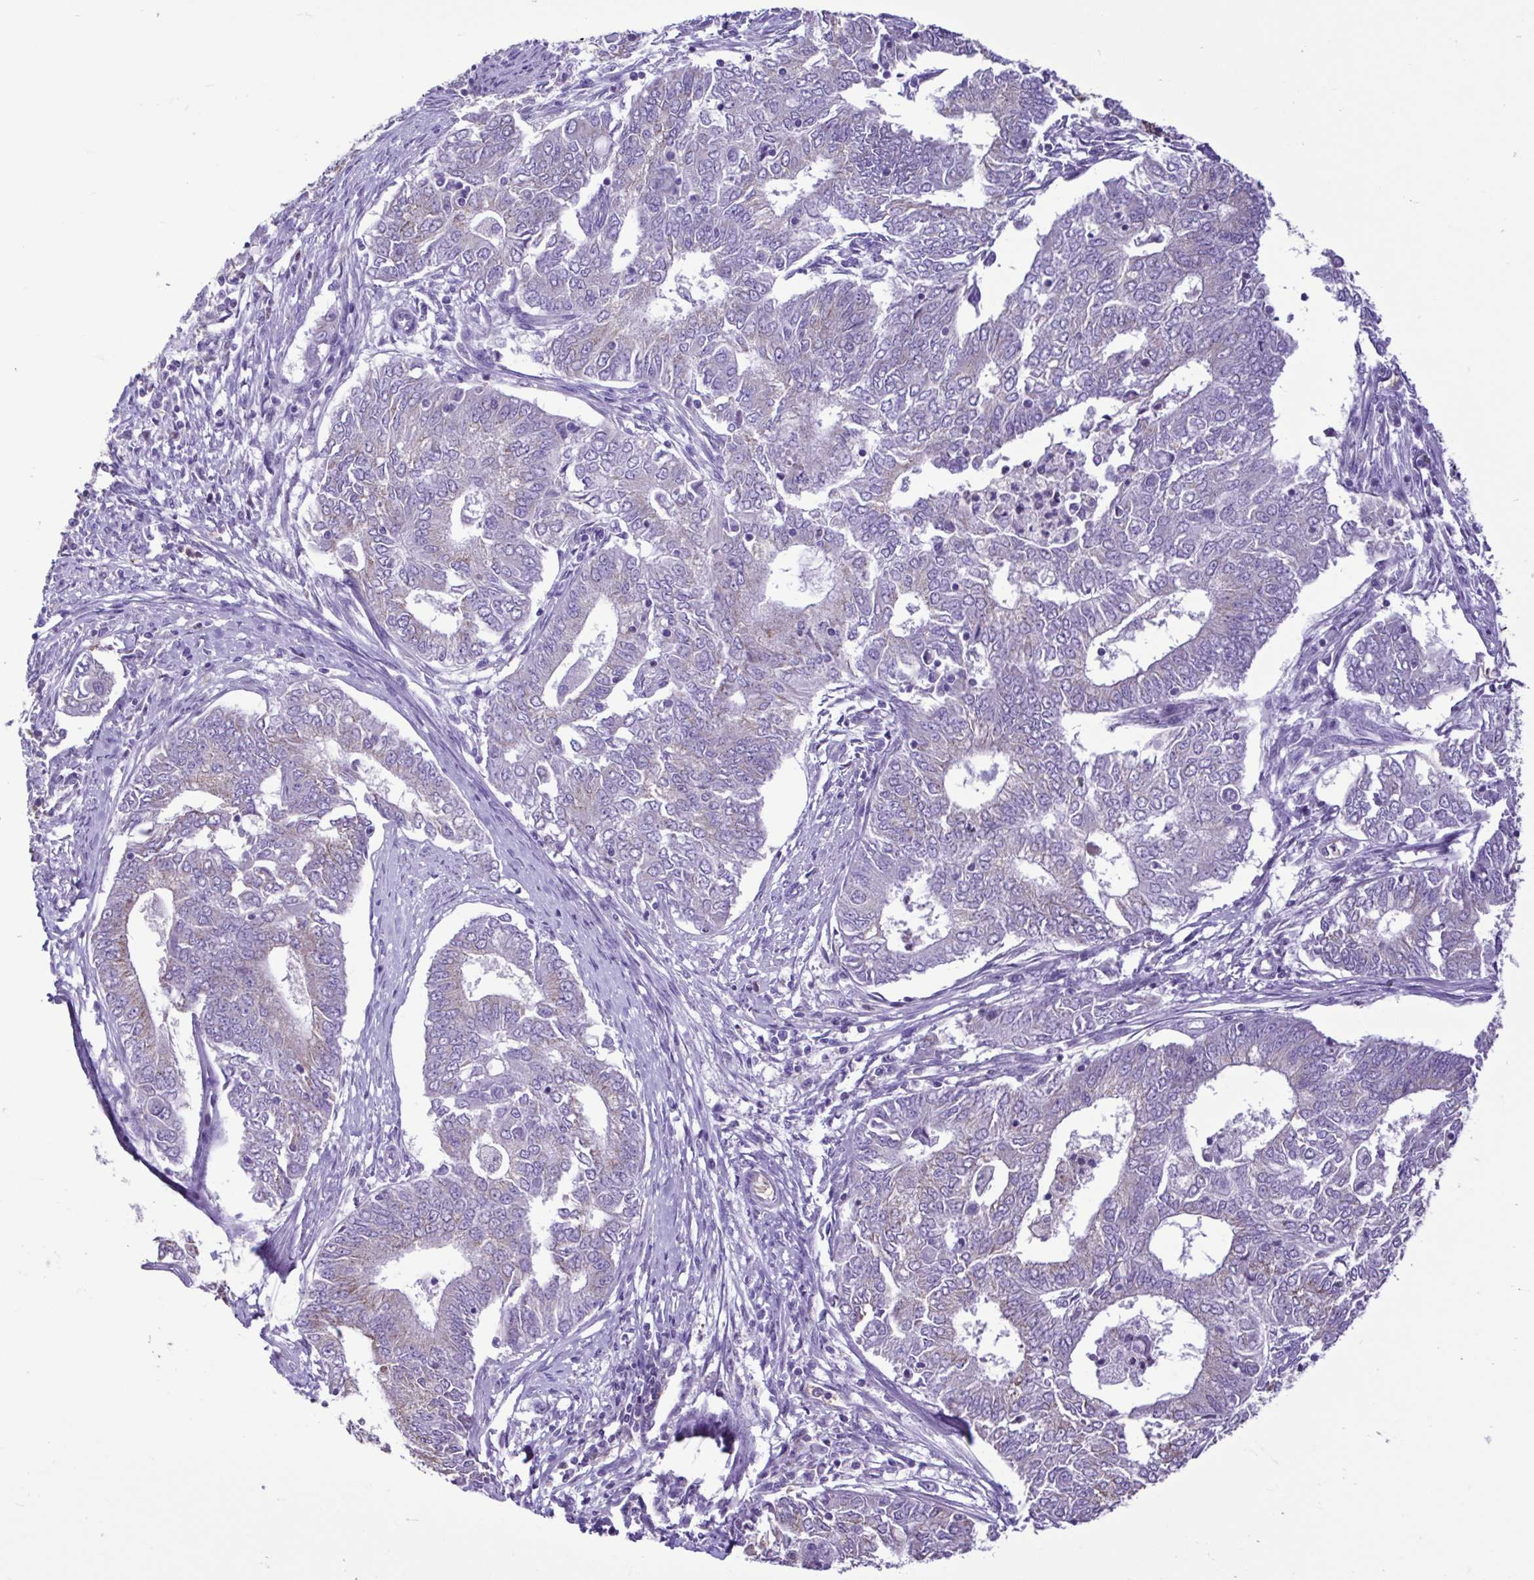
{"staining": {"intensity": "weak", "quantity": "<25%", "location": "cytoplasmic/membranous"}, "tissue": "endometrial cancer", "cell_type": "Tumor cells", "image_type": "cancer", "snomed": [{"axis": "morphology", "description": "Adenocarcinoma, NOS"}, {"axis": "topography", "description": "Endometrium"}], "caption": "Immunohistochemistry photomicrograph of human endometrial adenocarcinoma stained for a protein (brown), which demonstrates no positivity in tumor cells.", "gene": "CBY2", "patient": {"sex": "female", "age": 62}}